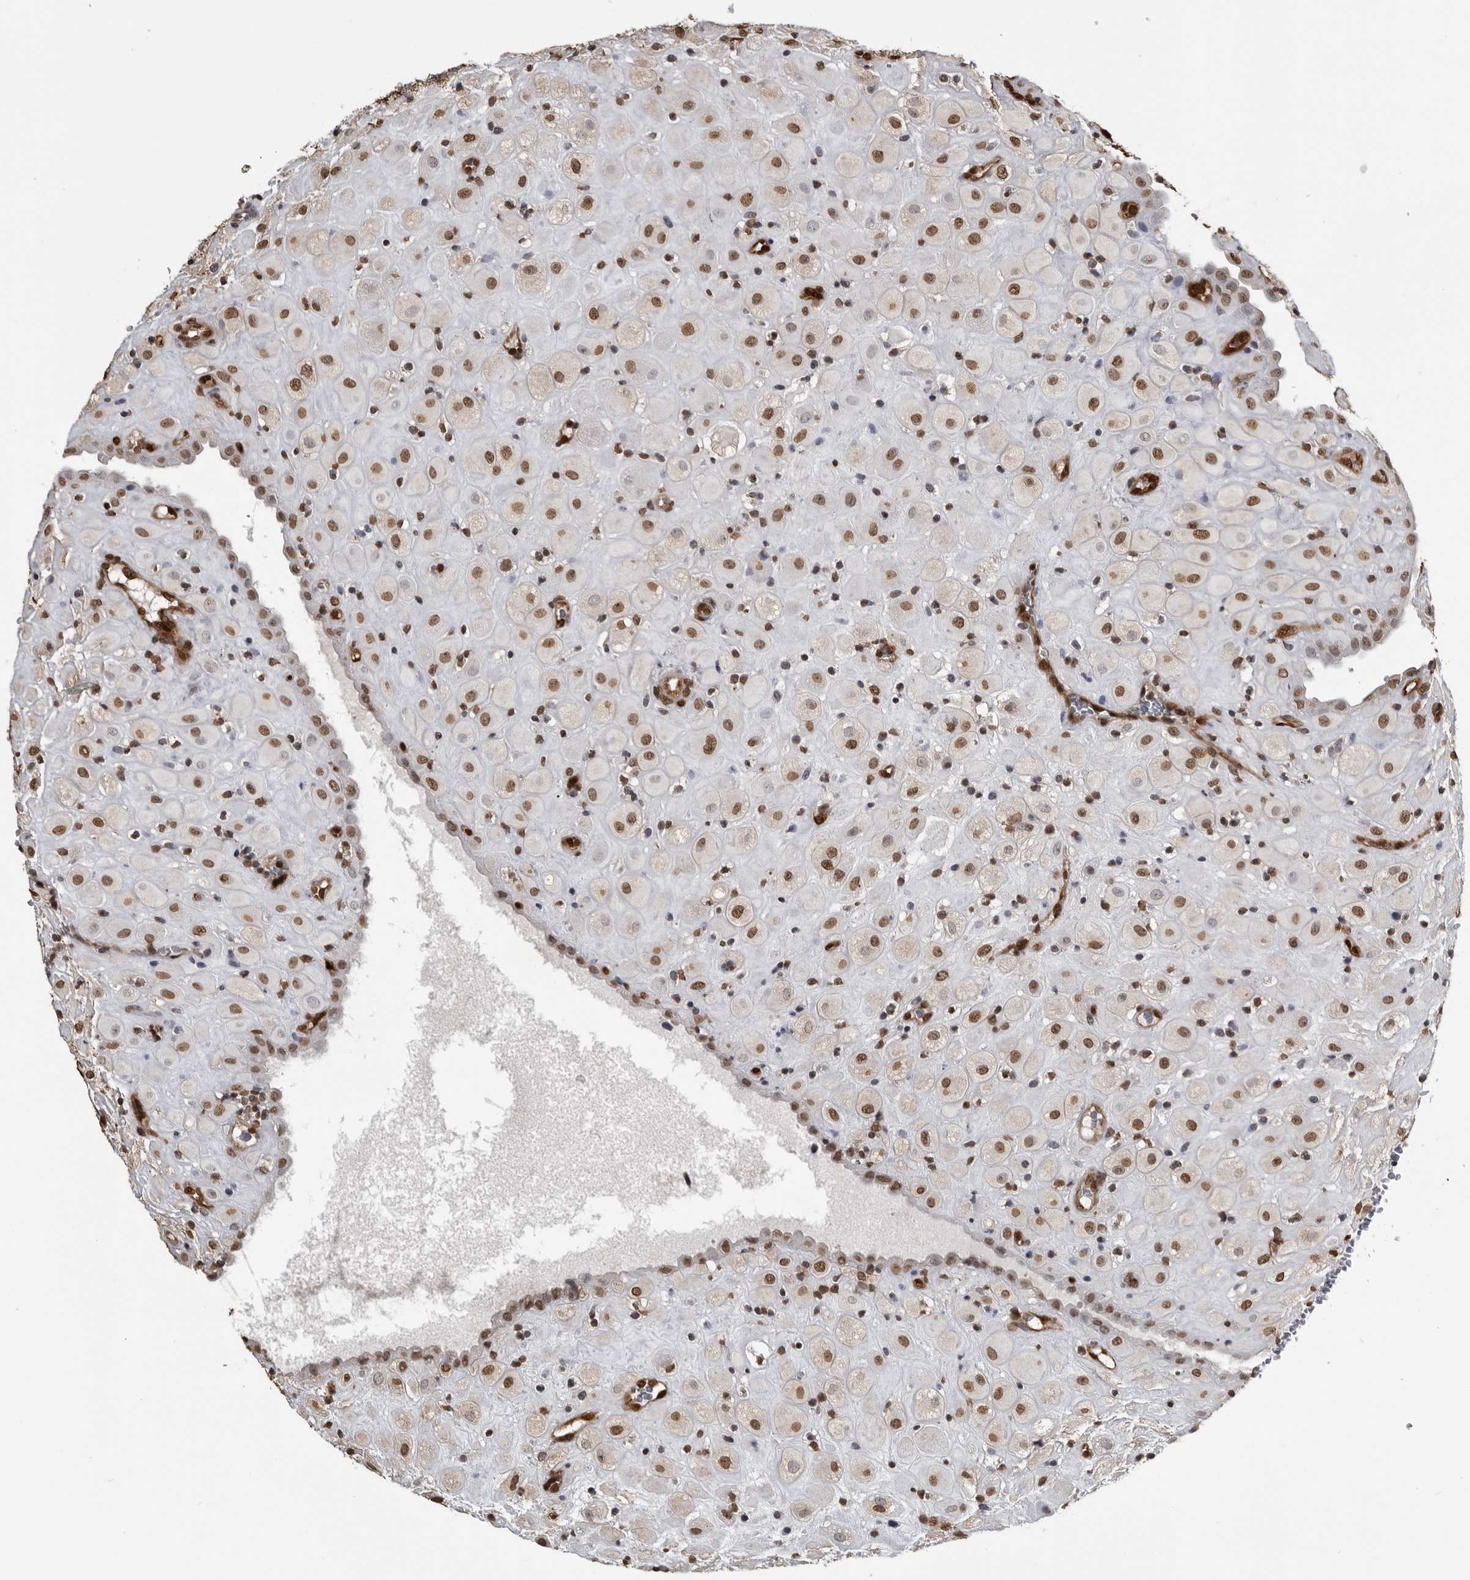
{"staining": {"intensity": "strong", "quantity": ">75%", "location": "cytoplasmic/membranous,nuclear"}, "tissue": "placenta", "cell_type": "Decidual cells", "image_type": "normal", "snomed": [{"axis": "morphology", "description": "Normal tissue, NOS"}, {"axis": "topography", "description": "Placenta"}], "caption": "Brown immunohistochemical staining in unremarkable placenta reveals strong cytoplasmic/membranous,nuclear positivity in approximately >75% of decidual cells.", "gene": "SMAD2", "patient": {"sex": "female", "age": 35}}